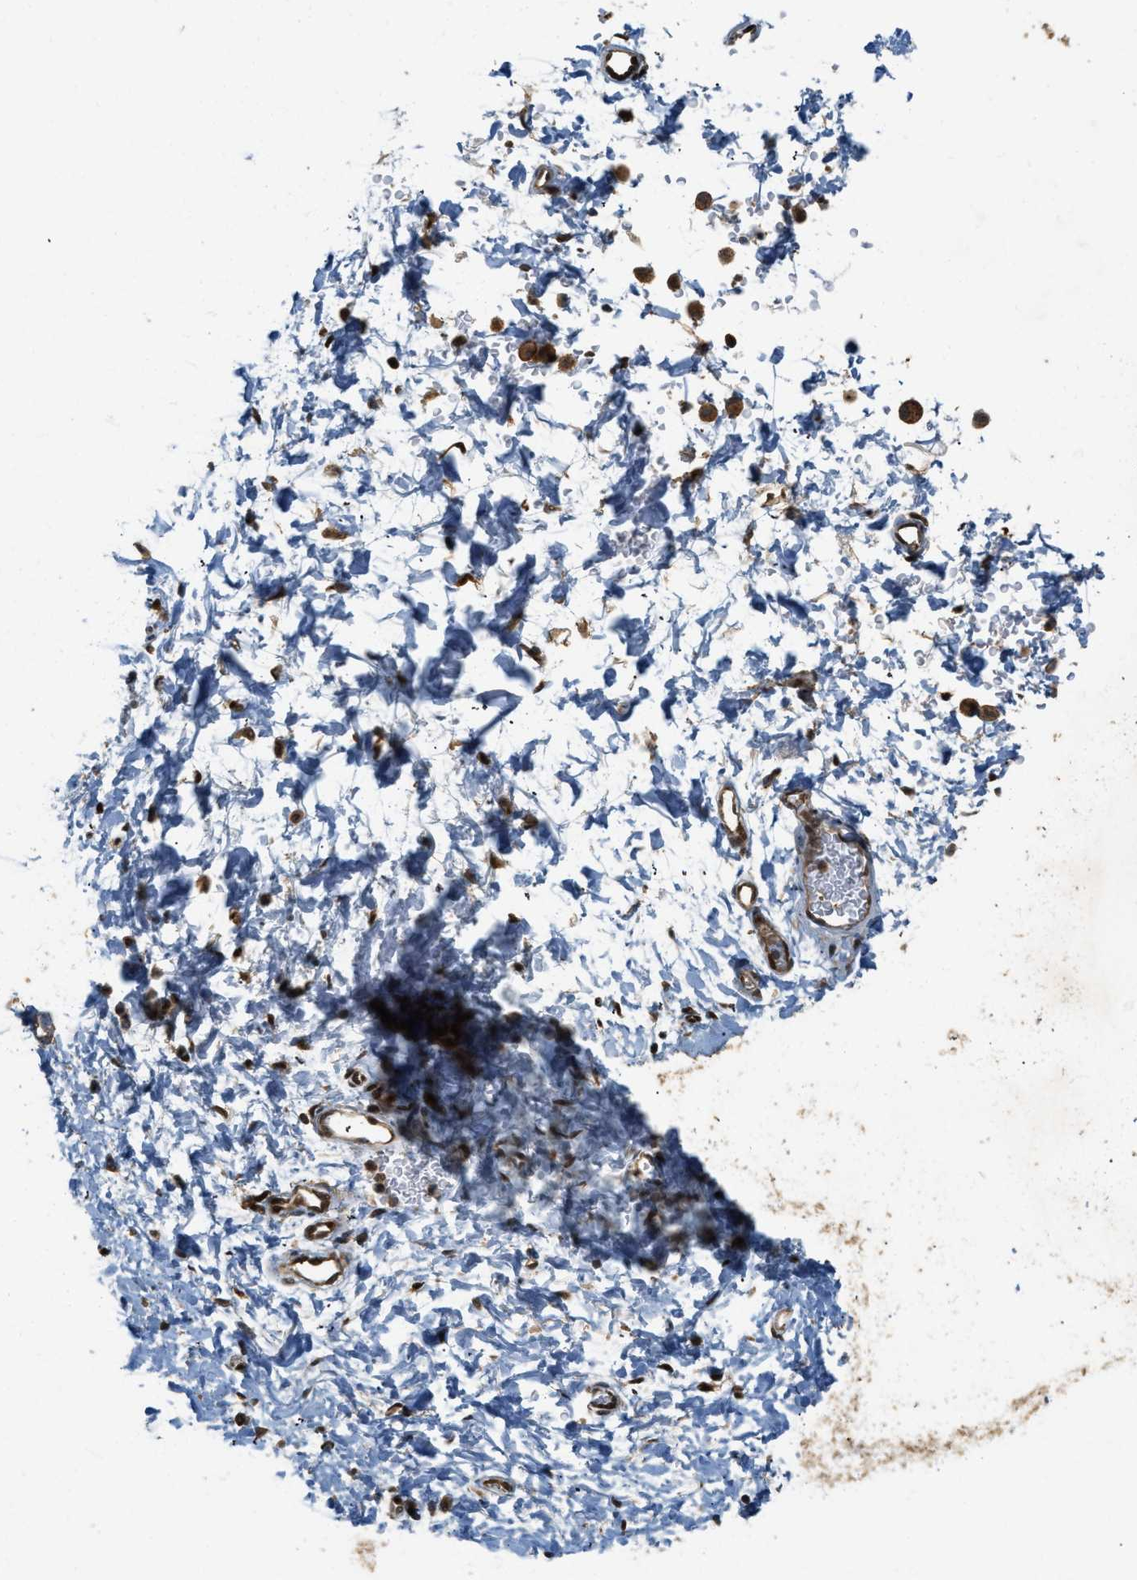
{"staining": {"intensity": "moderate", "quantity": ">75%", "location": "cytoplasmic/membranous,nuclear"}, "tissue": "soft tissue", "cell_type": "Fibroblasts", "image_type": "normal", "snomed": [{"axis": "morphology", "description": "Normal tissue, NOS"}, {"axis": "topography", "description": "Cartilage tissue"}, {"axis": "topography", "description": "Bronchus"}], "caption": "Immunohistochemical staining of normal soft tissue exhibits >75% levels of moderate cytoplasmic/membranous,nuclear protein staining in approximately >75% of fibroblasts. The staining was performed using DAB (3,3'-diaminobenzidine), with brown indicating positive protein expression. Nuclei are stained blue with hematoxylin.", "gene": "TRAPPC14", "patient": {"sex": "female", "age": 53}}